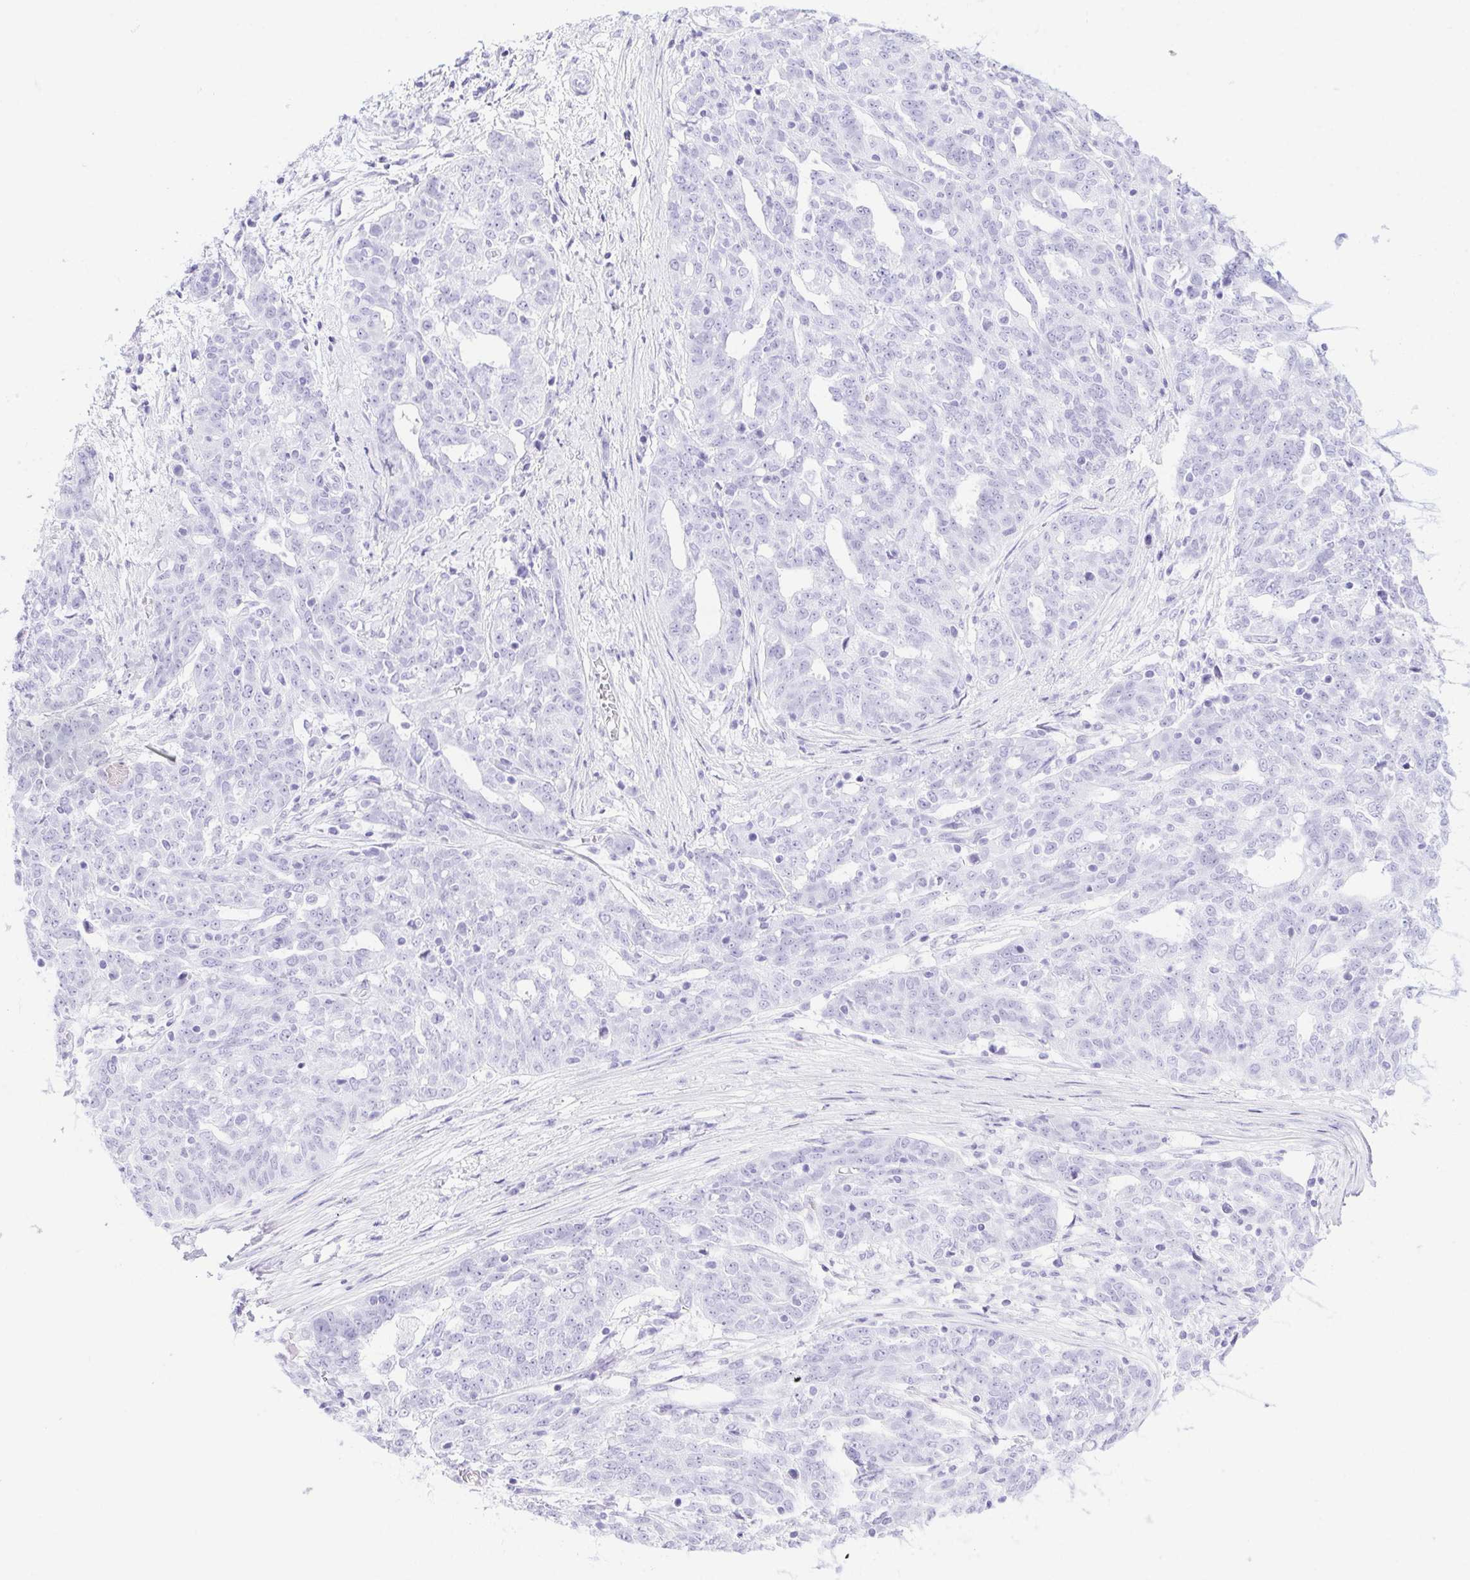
{"staining": {"intensity": "negative", "quantity": "none", "location": "none"}, "tissue": "ovarian cancer", "cell_type": "Tumor cells", "image_type": "cancer", "snomed": [{"axis": "morphology", "description": "Cystadenocarcinoma, serous, NOS"}, {"axis": "topography", "description": "Ovary"}], "caption": "Immunohistochemistry (IHC) of human serous cystadenocarcinoma (ovarian) exhibits no expression in tumor cells. (DAB immunohistochemistry with hematoxylin counter stain).", "gene": "DDX17", "patient": {"sex": "female", "age": 67}}